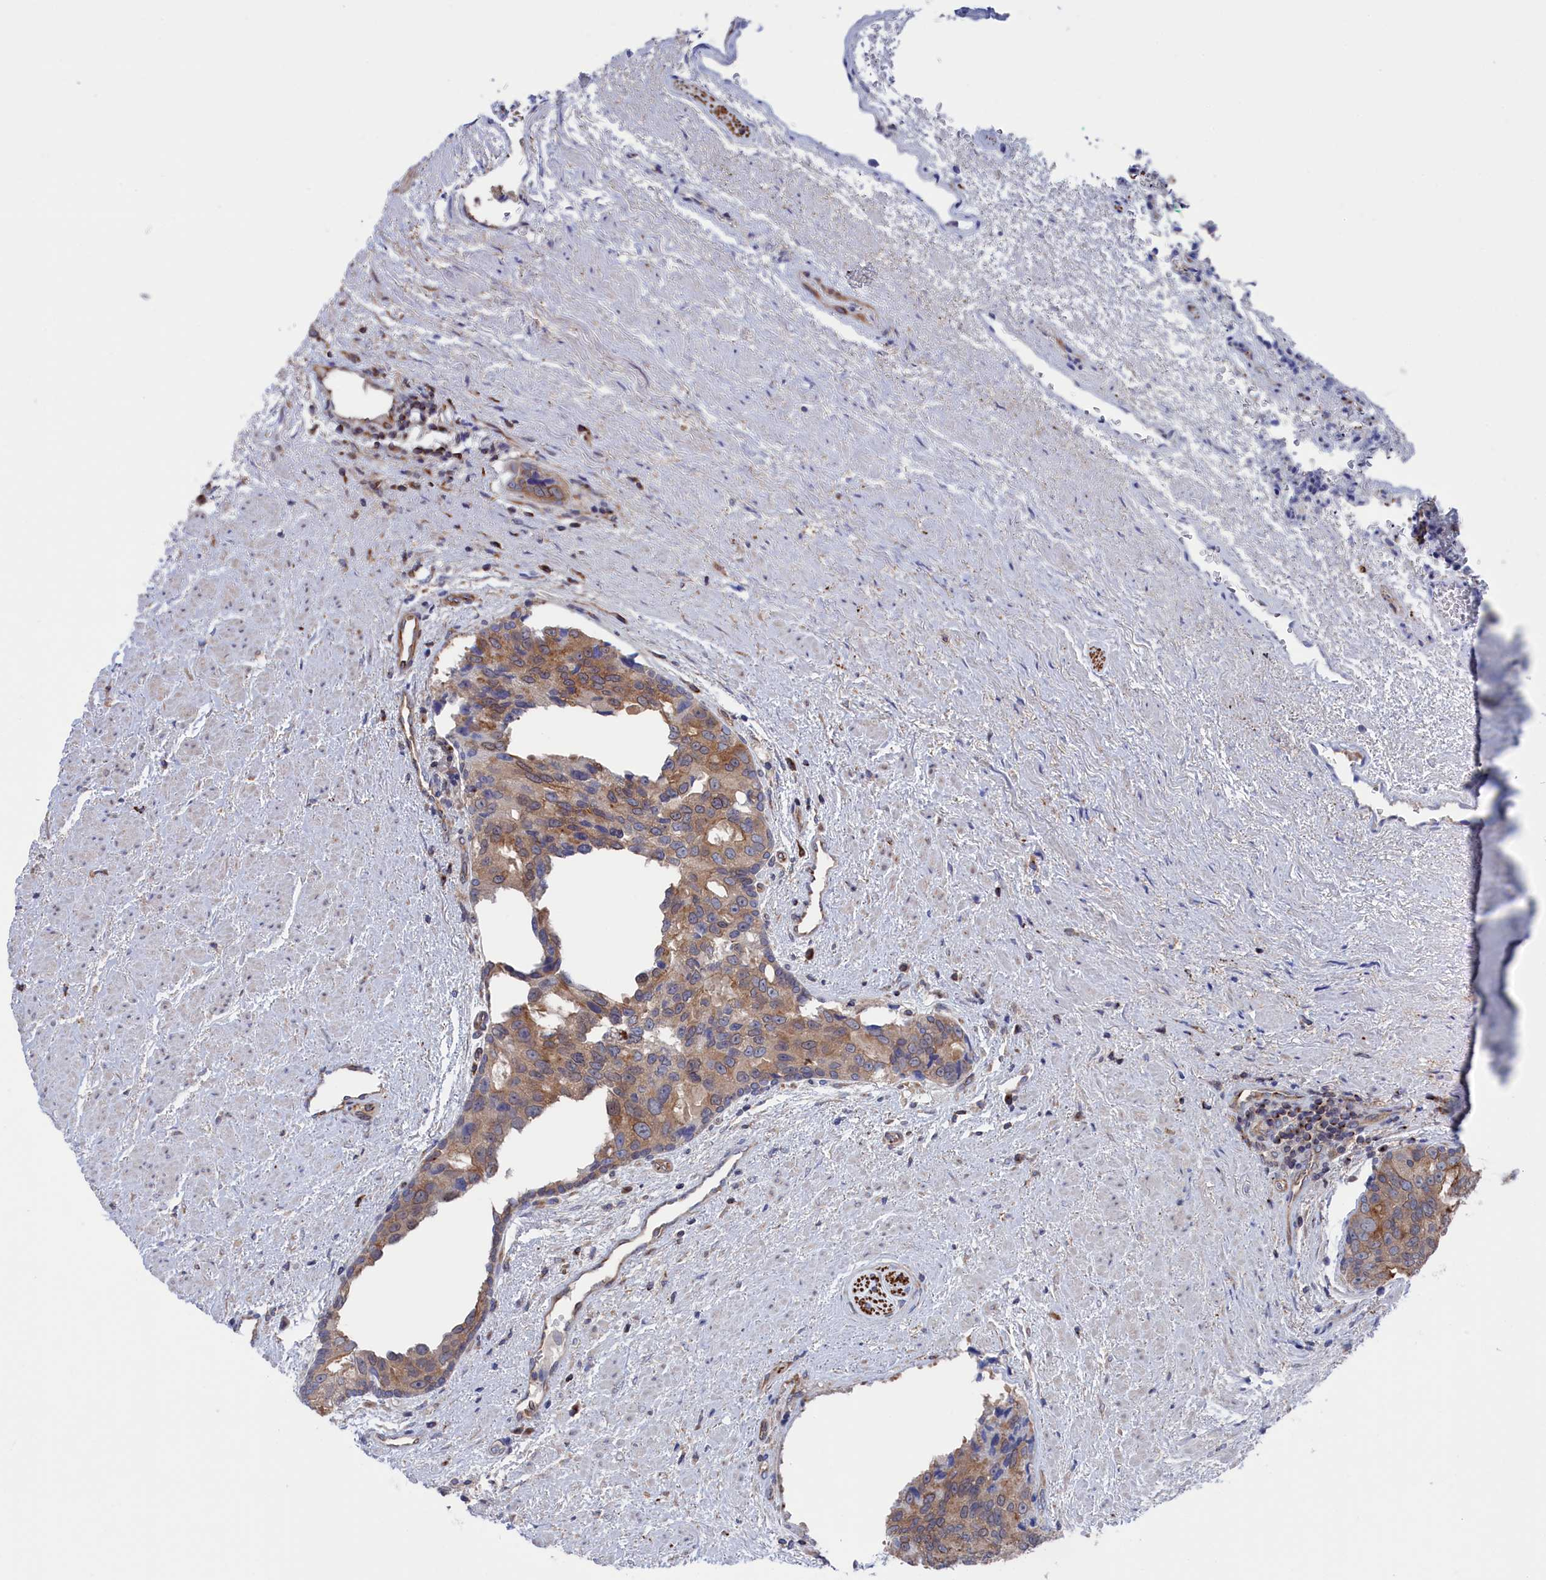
{"staining": {"intensity": "moderate", "quantity": ">75%", "location": "cytoplasmic/membranous"}, "tissue": "prostate cancer", "cell_type": "Tumor cells", "image_type": "cancer", "snomed": [{"axis": "morphology", "description": "Adenocarcinoma, High grade"}, {"axis": "topography", "description": "Prostate"}], "caption": "Immunohistochemical staining of human prostate adenocarcinoma (high-grade) displays moderate cytoplasmic/membranous protein expression in about >75% of tumor cells. The staining was performed using DAB (3,3'-diaminobenzidine) to visualize the protein expression in brown, while the nuclei were stained in blue with hematoxylin (Magnification: 20x).", "gene": "NUTF2", "patient": {"sex": "male", "age": 70}}